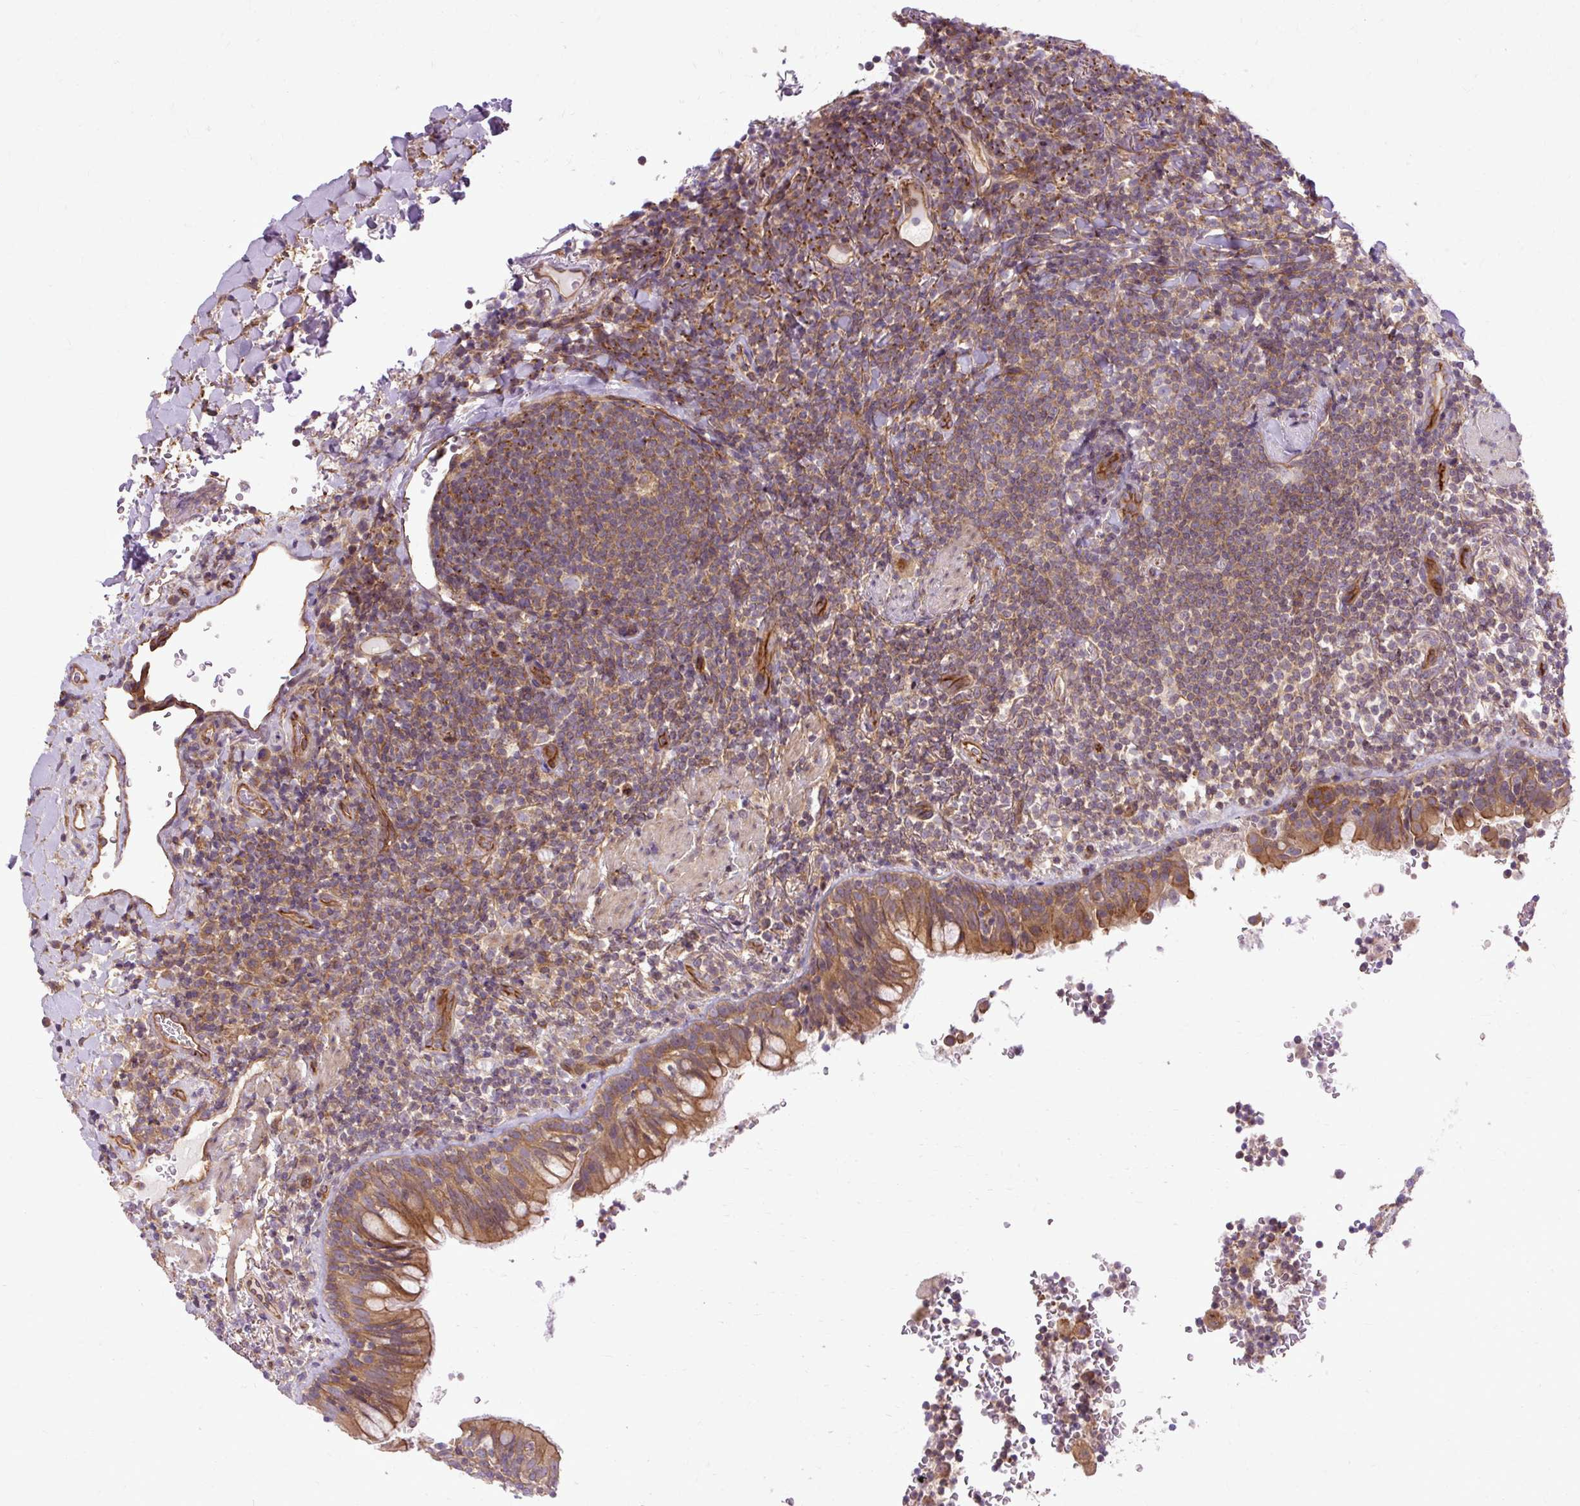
{"staining": {"intensity": "weak", "quantity": ">75%", "location": "cytoplasmic/membranous"}, "tissue": "lymphoma", "cell_type": "Tumor cells", "image_type": "cancer", "snomed": [{"axis": "morphology", "description": "Malignant lymphoma, non-Hodgkin's type, Low grade"}, {"axis": "topography", "description": "Lung"}], "caption": "This is a photomicrograph of immunohistochemistry (IHC) staining of lymphoma, which shows weak positivity in the cytoplasmic/membranous of tumor cells.", "gene": "CCDC93", "patient": {"sex": "female", "age": 71}}